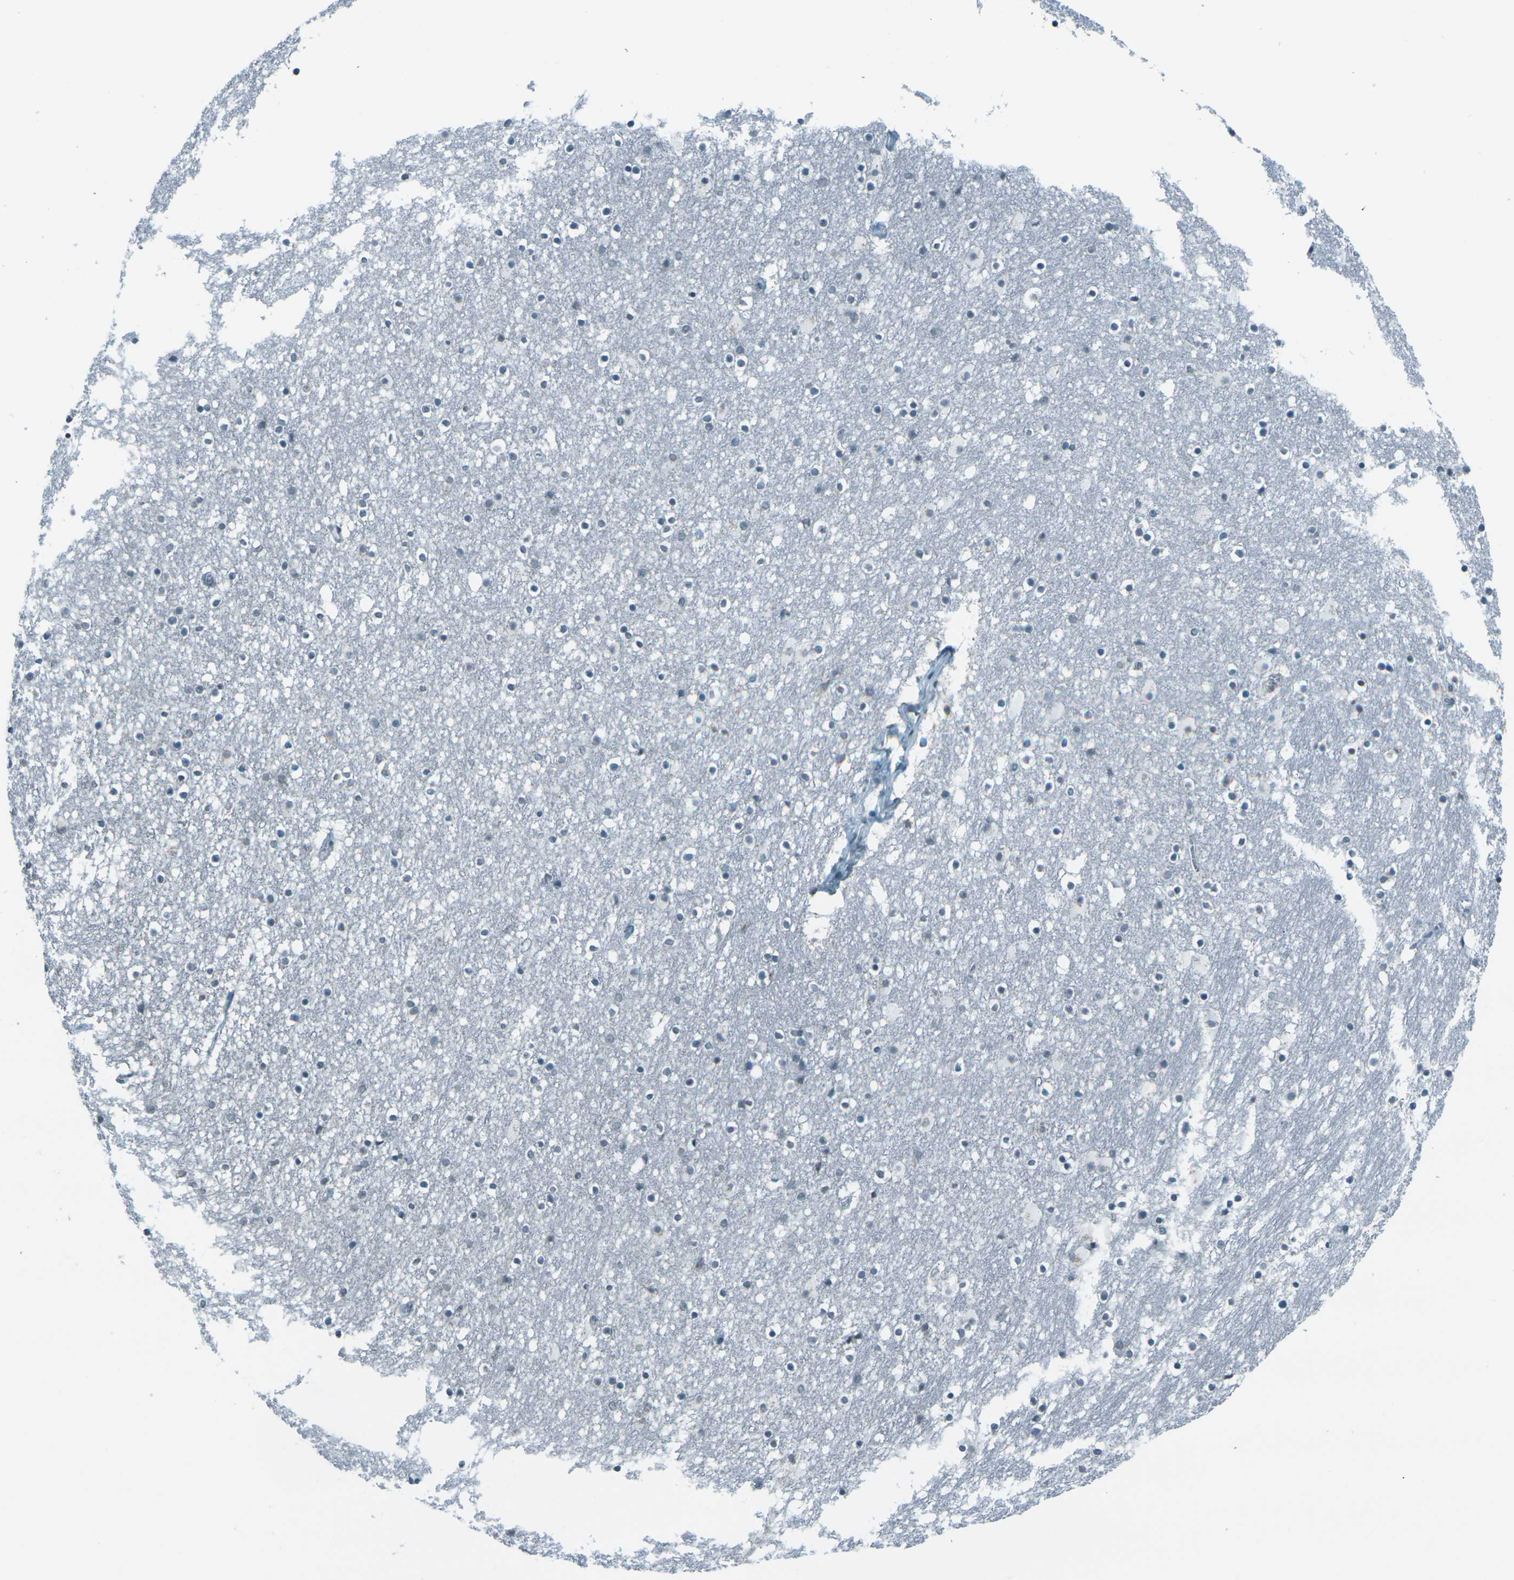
{"staining": {"intensity": "weak", "quantity": "<25%", "location": "cytoplasmic/membranous"}, "tissue": "caudate", "cell_type": "Glial cells", "image_type": "normal", "snomed": [{"axis": "morphology", "description": "Normal tissue, NOS"}, {"axis": "topography", "description": "Lateral ventricle wall"}], "caption": "Glial cells are negative for protein expression in normal human caudate. (DAB (3,3'-diaminobenzidine) immunohistochemistry (IHC), high magnification).", "gene": "H2BC1", "patient": {"sex": "male", "age": 45}}